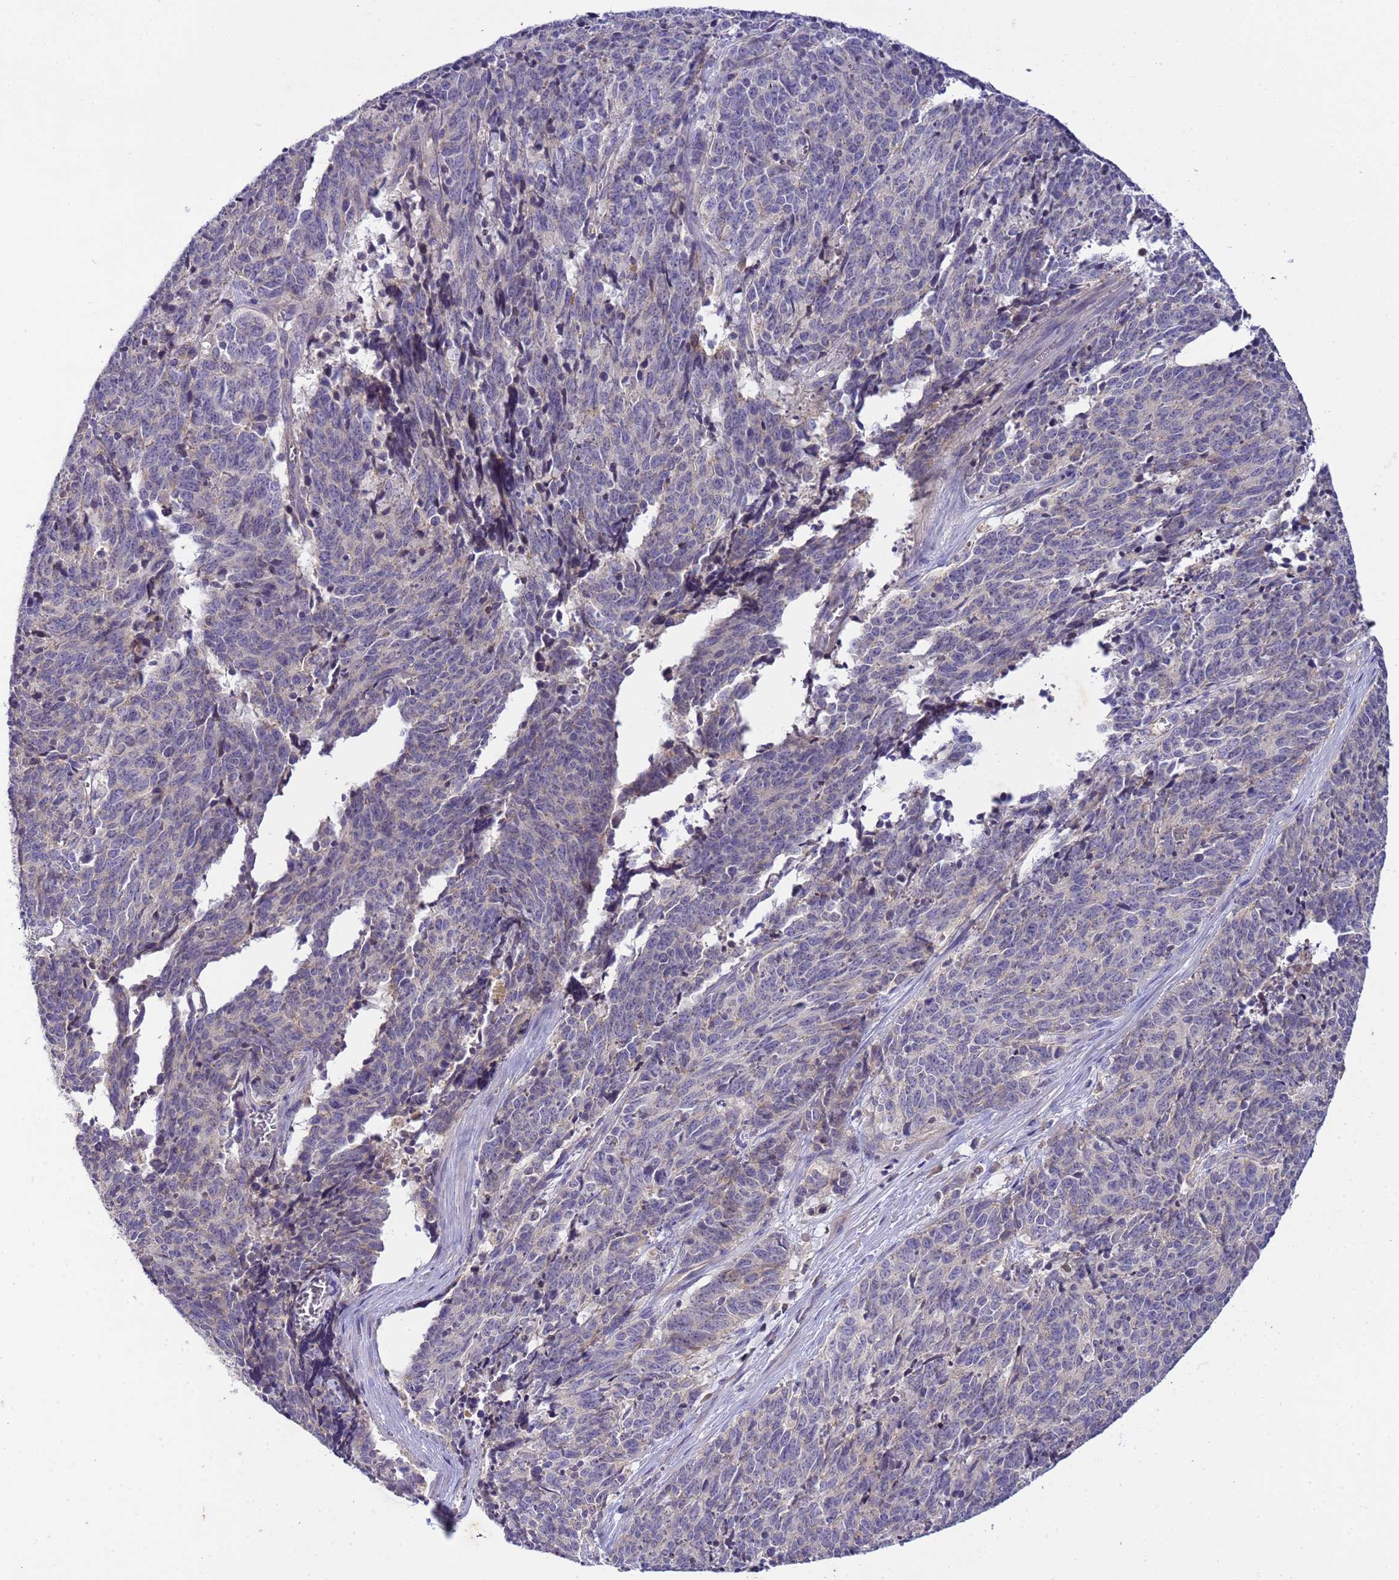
{"staining": {"intensity": "negative", "quantity": "none", "location": "none"}, "tissue": "cervical cancer", "cell_type": "Tumor cells", "image_type": "cancer", "snomed": [{"axis": "morphology", "description": "Squamous cell carcinoma, NOS"}, {"axis": "topography", "description": "Cervix"}], "caption": "The histopathology image reveals no significant positivity in tumor cells of cervical squamous cell carcinoma.", "gene": "PLCXD3", "patient": {"sex": "female", "age": 29}}